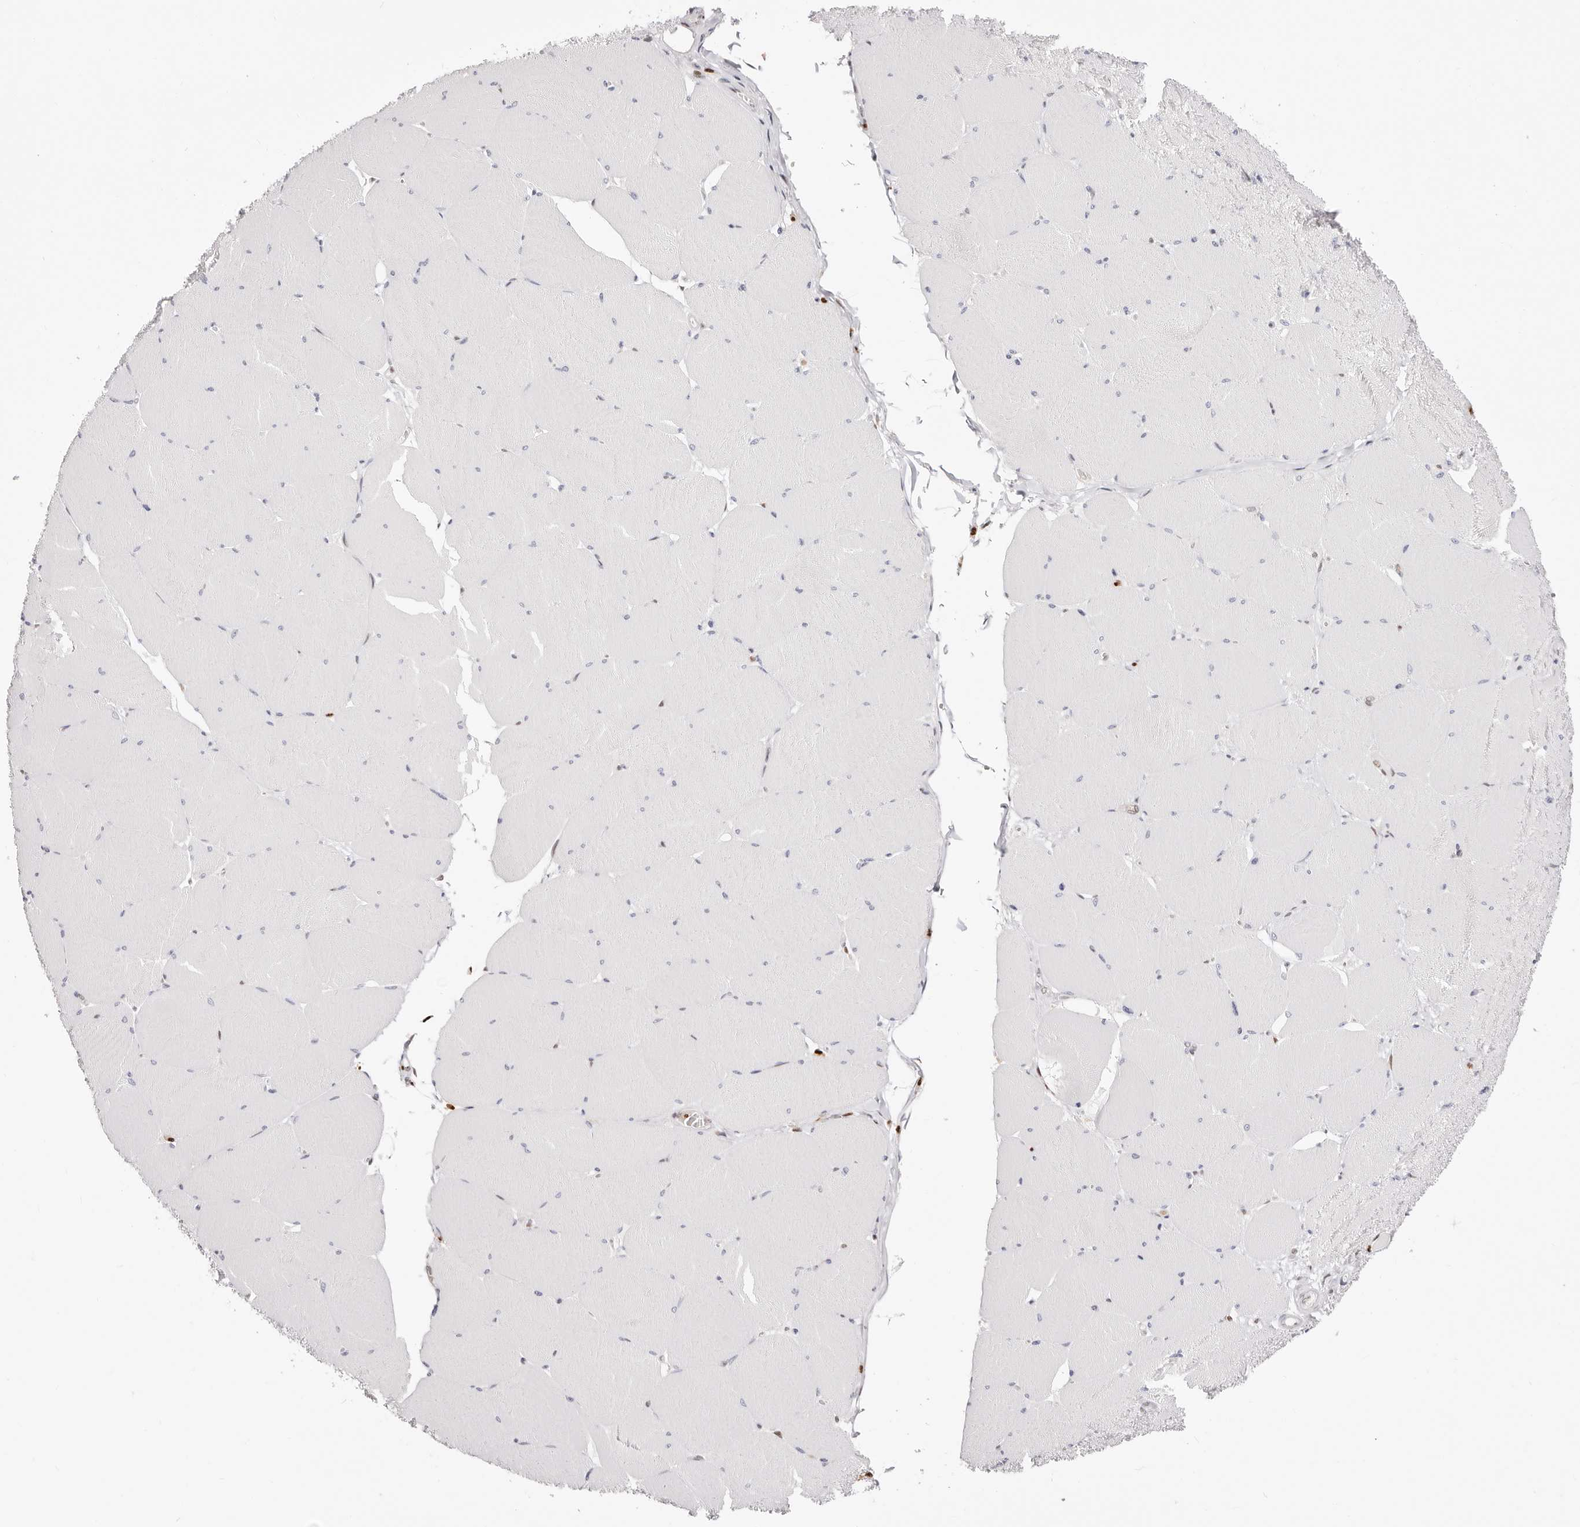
{"staining": {"intensity": "negative", "quantity": "none", "location": "none"}, "tissue": "skeletal muscle", "cell_type": "Myocytes", "image_type": "normal", "snomed": [{"axis": "morphology", "description": "Normal tissue, NOS"}, {"axis": "topography", "description": "Skeletal muscle"}, {"axis": "topography", "description": "Head-Neck"}], "caption": "Immunohistochemical staining of benign skeletal muscle demonstrates no significant positivity in myocytes.", "gene": "TKT", "patient": {"sex": "male", "age": 66}}